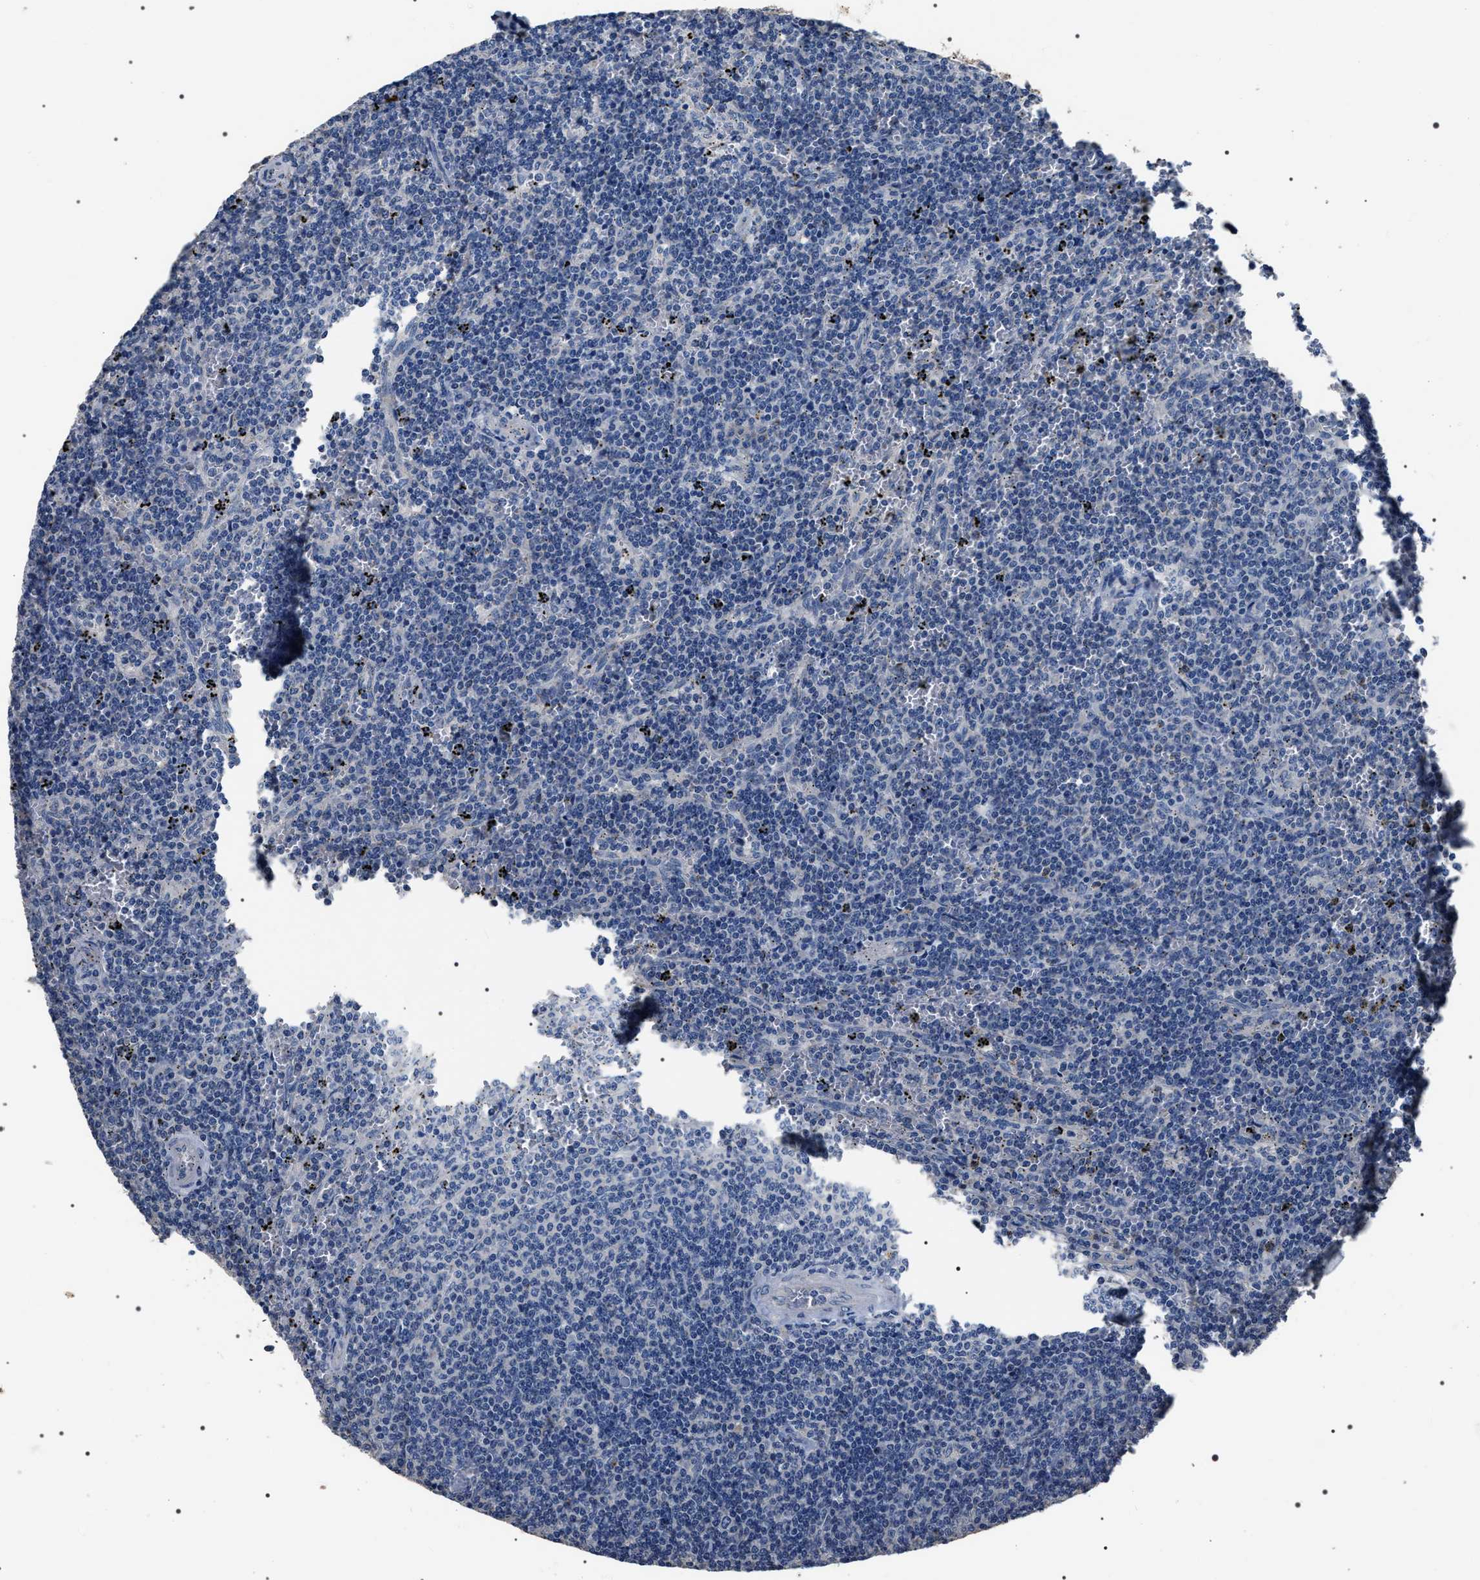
{"staining": {"intensity": "negative", "quantity": "none", "location": "none"}, "tissue": "lymphoma", "cell_type": "Tumor cells", "image_type": "cancer", "snomed": [{"axis": "morphology", "description": "Malignant lymphoma, non-Hodgkin's type, Low grade"}, {"axis": "topography", "description": "Spleen"}], "caption": "DAB (3,3'-diaminobenzidine) immunohistochemical staining of low-grade malignant lymphoma, non-Hodgkin's type exhibits no significant expression in tumor cells.", "gene": "TRIM54", "patient": {"sex": "female", "age": 50}}